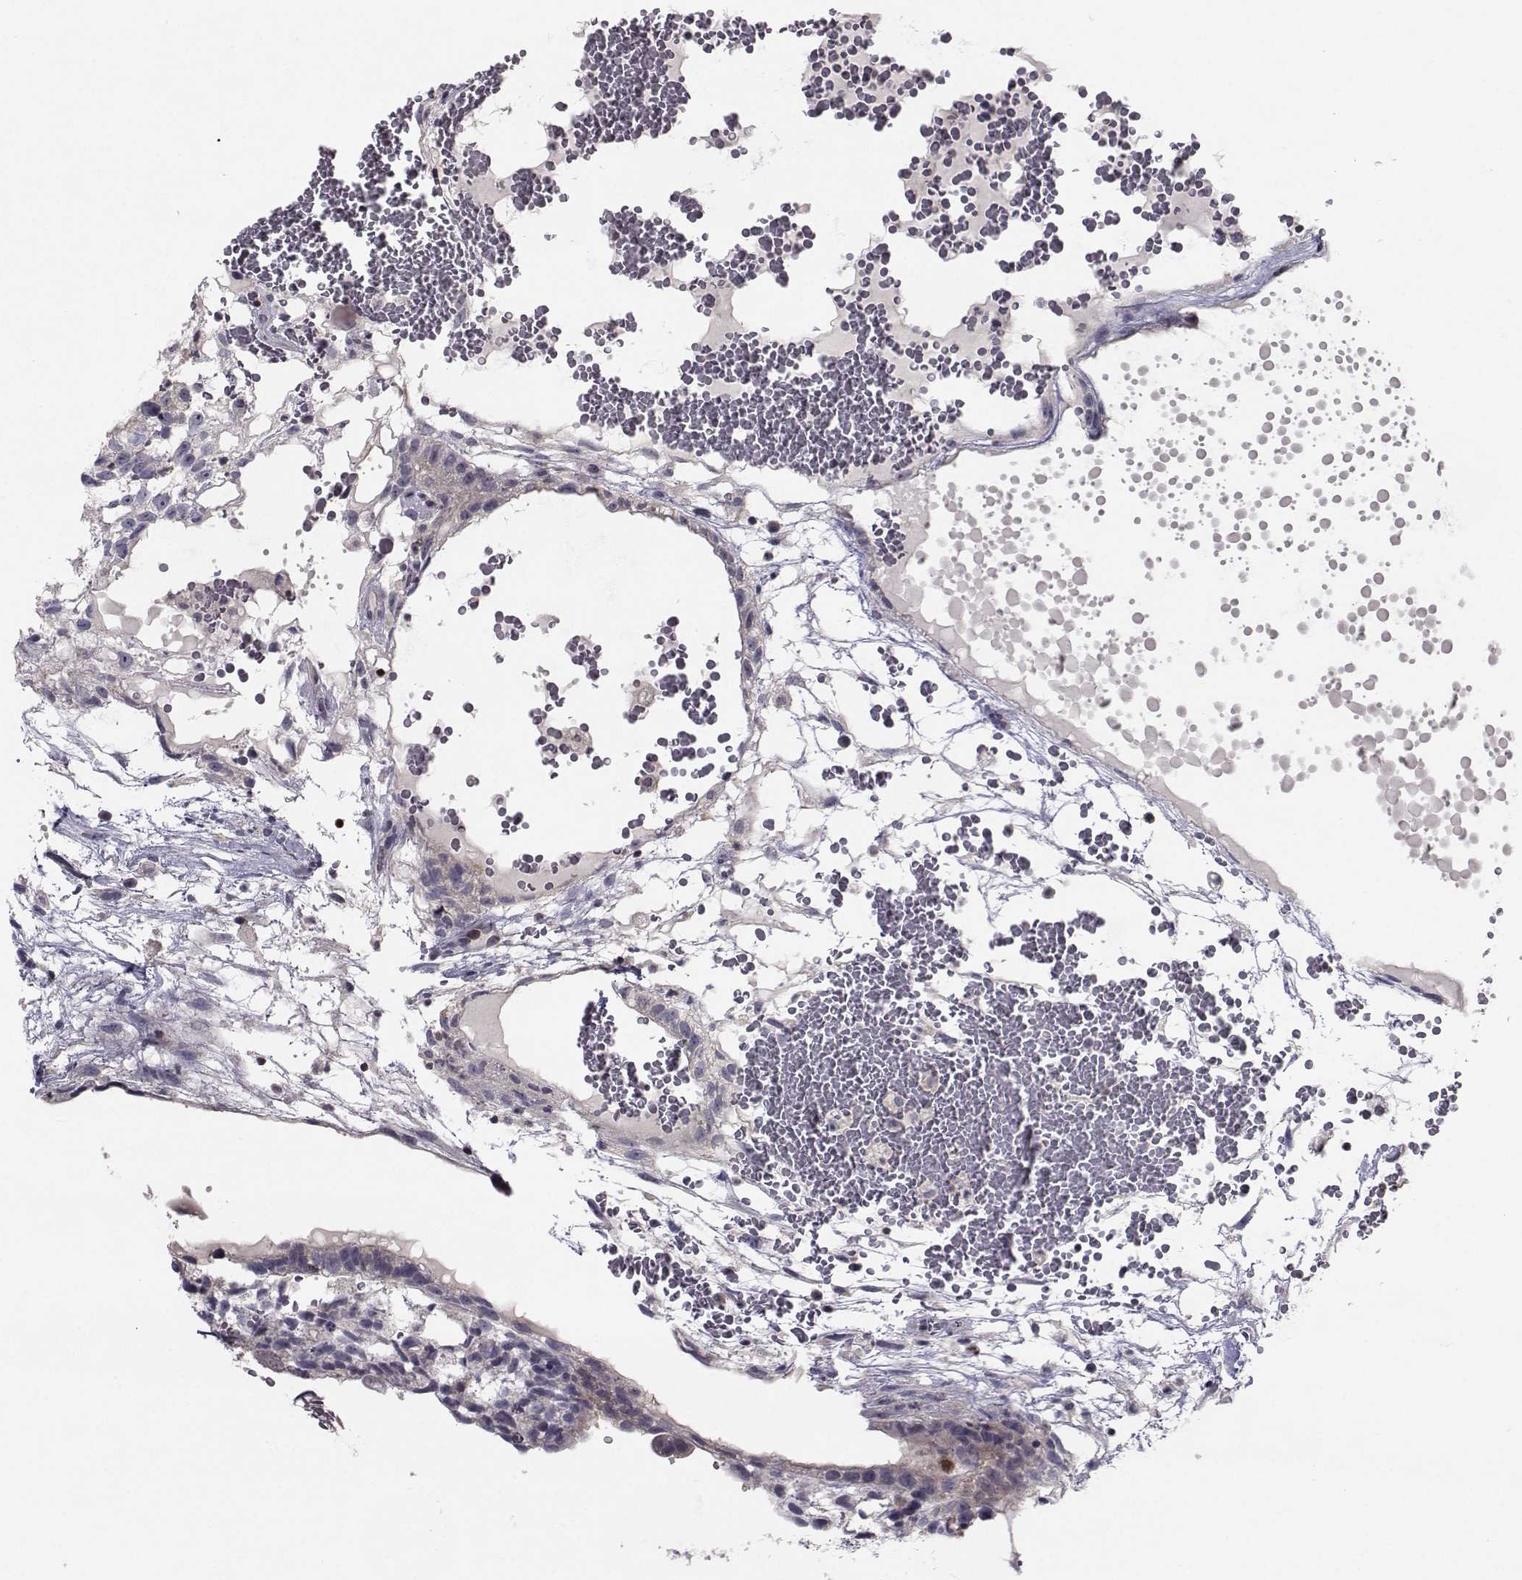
{"staining": {"intensity": "negative", "quantity": "none", "location": "none"}, "tissue": "testis cancer", "cell_type": "Tumor cells", "image_type": "cancer", "snomed": [{"axis": "morphology", "description": "Normal tissue, NOS"}, {"axis": "morphology", "description": "Carcinoma, Embryonal, NOS"}, {"axis": "topography", "description": "Testis"}], "caption": "This is a photomicrograph of immunohistochemistry staining of embryonal carcinoma (testis), which shows no expression in tumor cells.", "gene": "PCP4L1", "patient": {"sex": "male", "age": 32}}